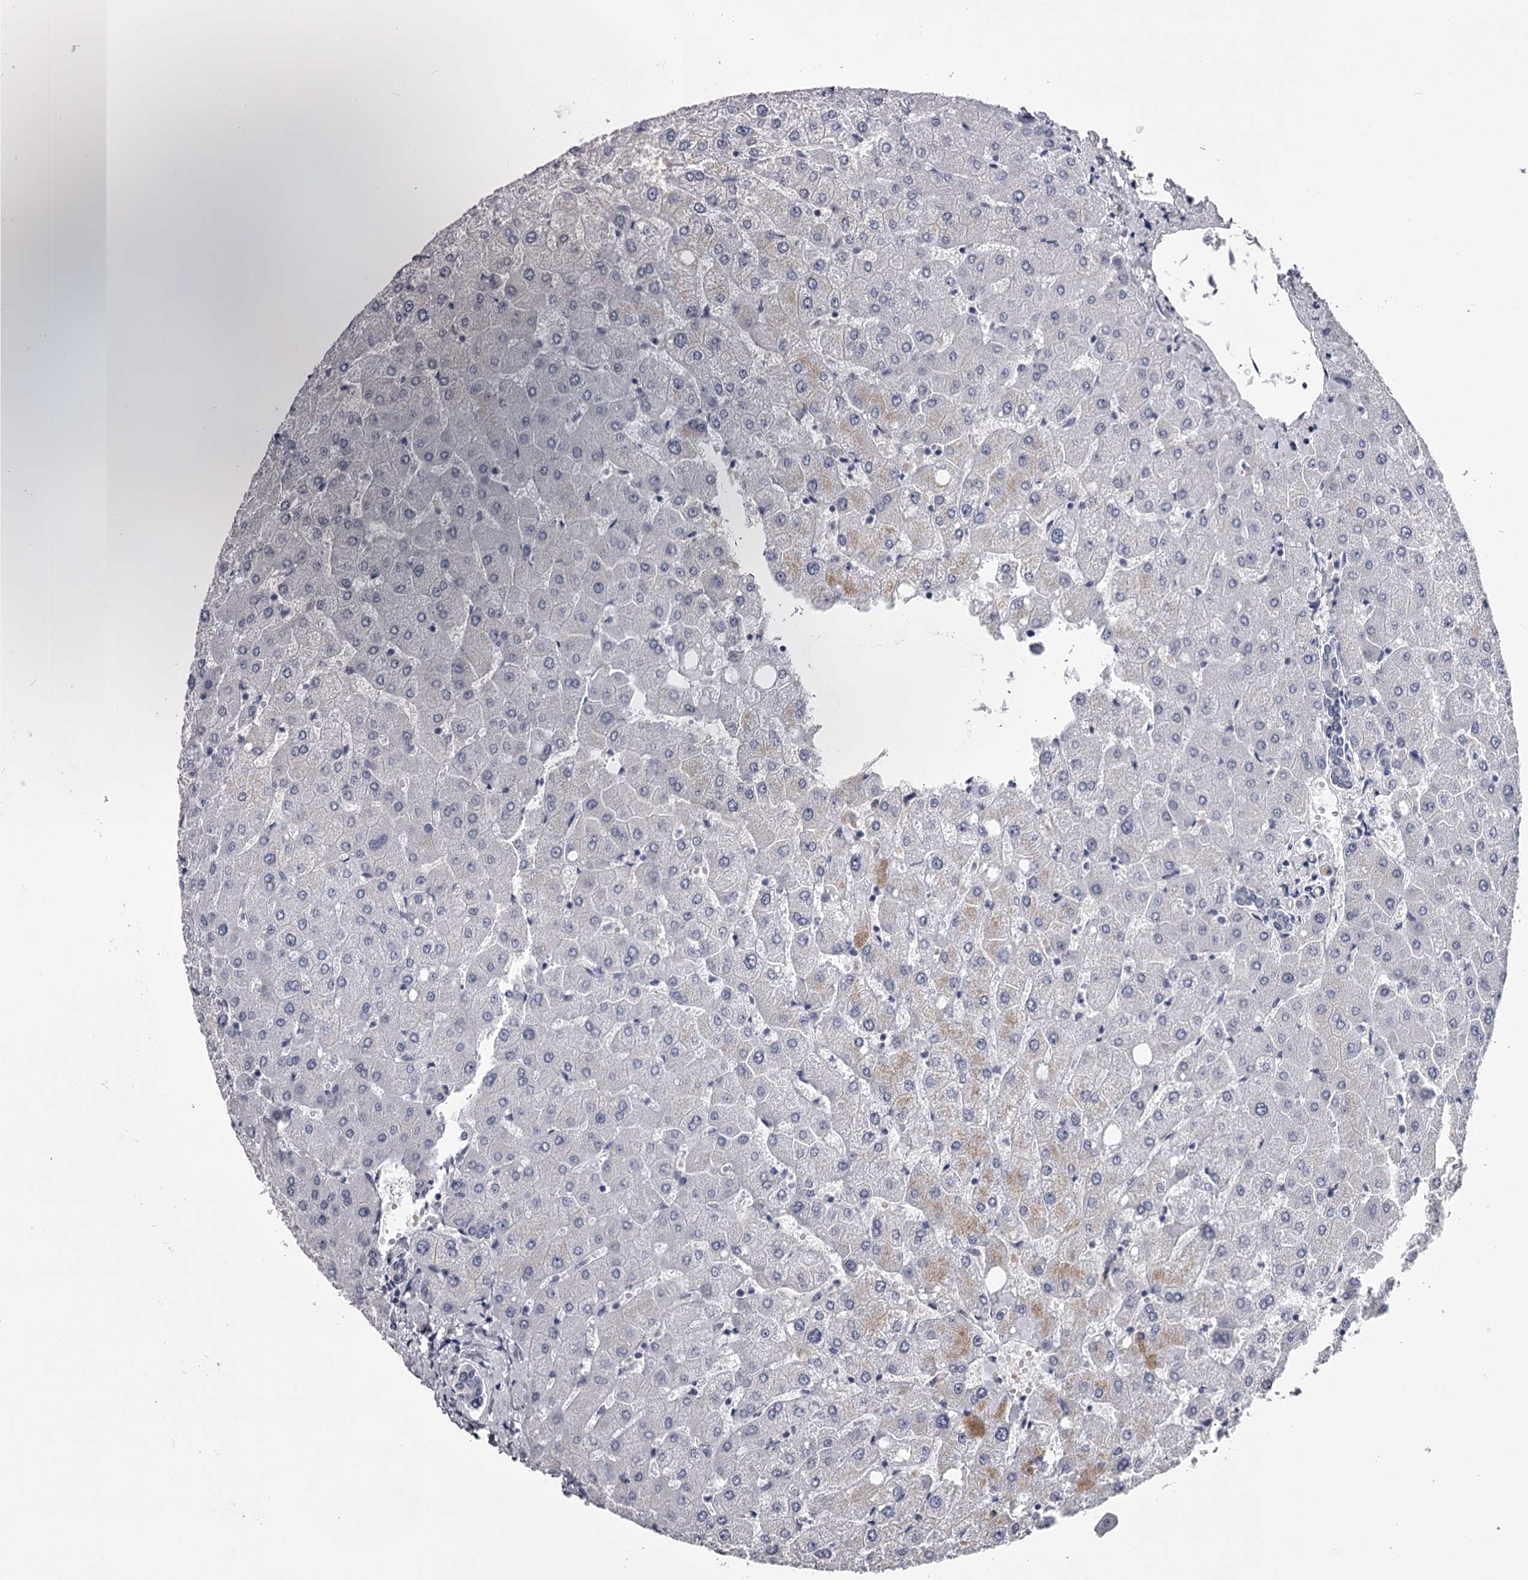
{"staining": {"intensity": "negative", "quantity": "none", "location": "none"}, "tissue": "liver", "cell_type": "Cholangiocytes", "image_type": "normal", "snomed": [{"axis": "morphology", "description": "Normal tissue, NOS"}, {"axis": "topography", "description": "Liver"}], "caption": "Benign liver was stained to show a protein in brown. There is no significant staining in cholangiocytes. Brightfield microscopy of immunohistochemistry (IHC) stained with DAB (3,3'-diaminobenzidine) (brown) and hematoxylin (blue), captured at high magnification.", "gene": "OVOL2", "patient": {"sex": "female", "age": 54}}